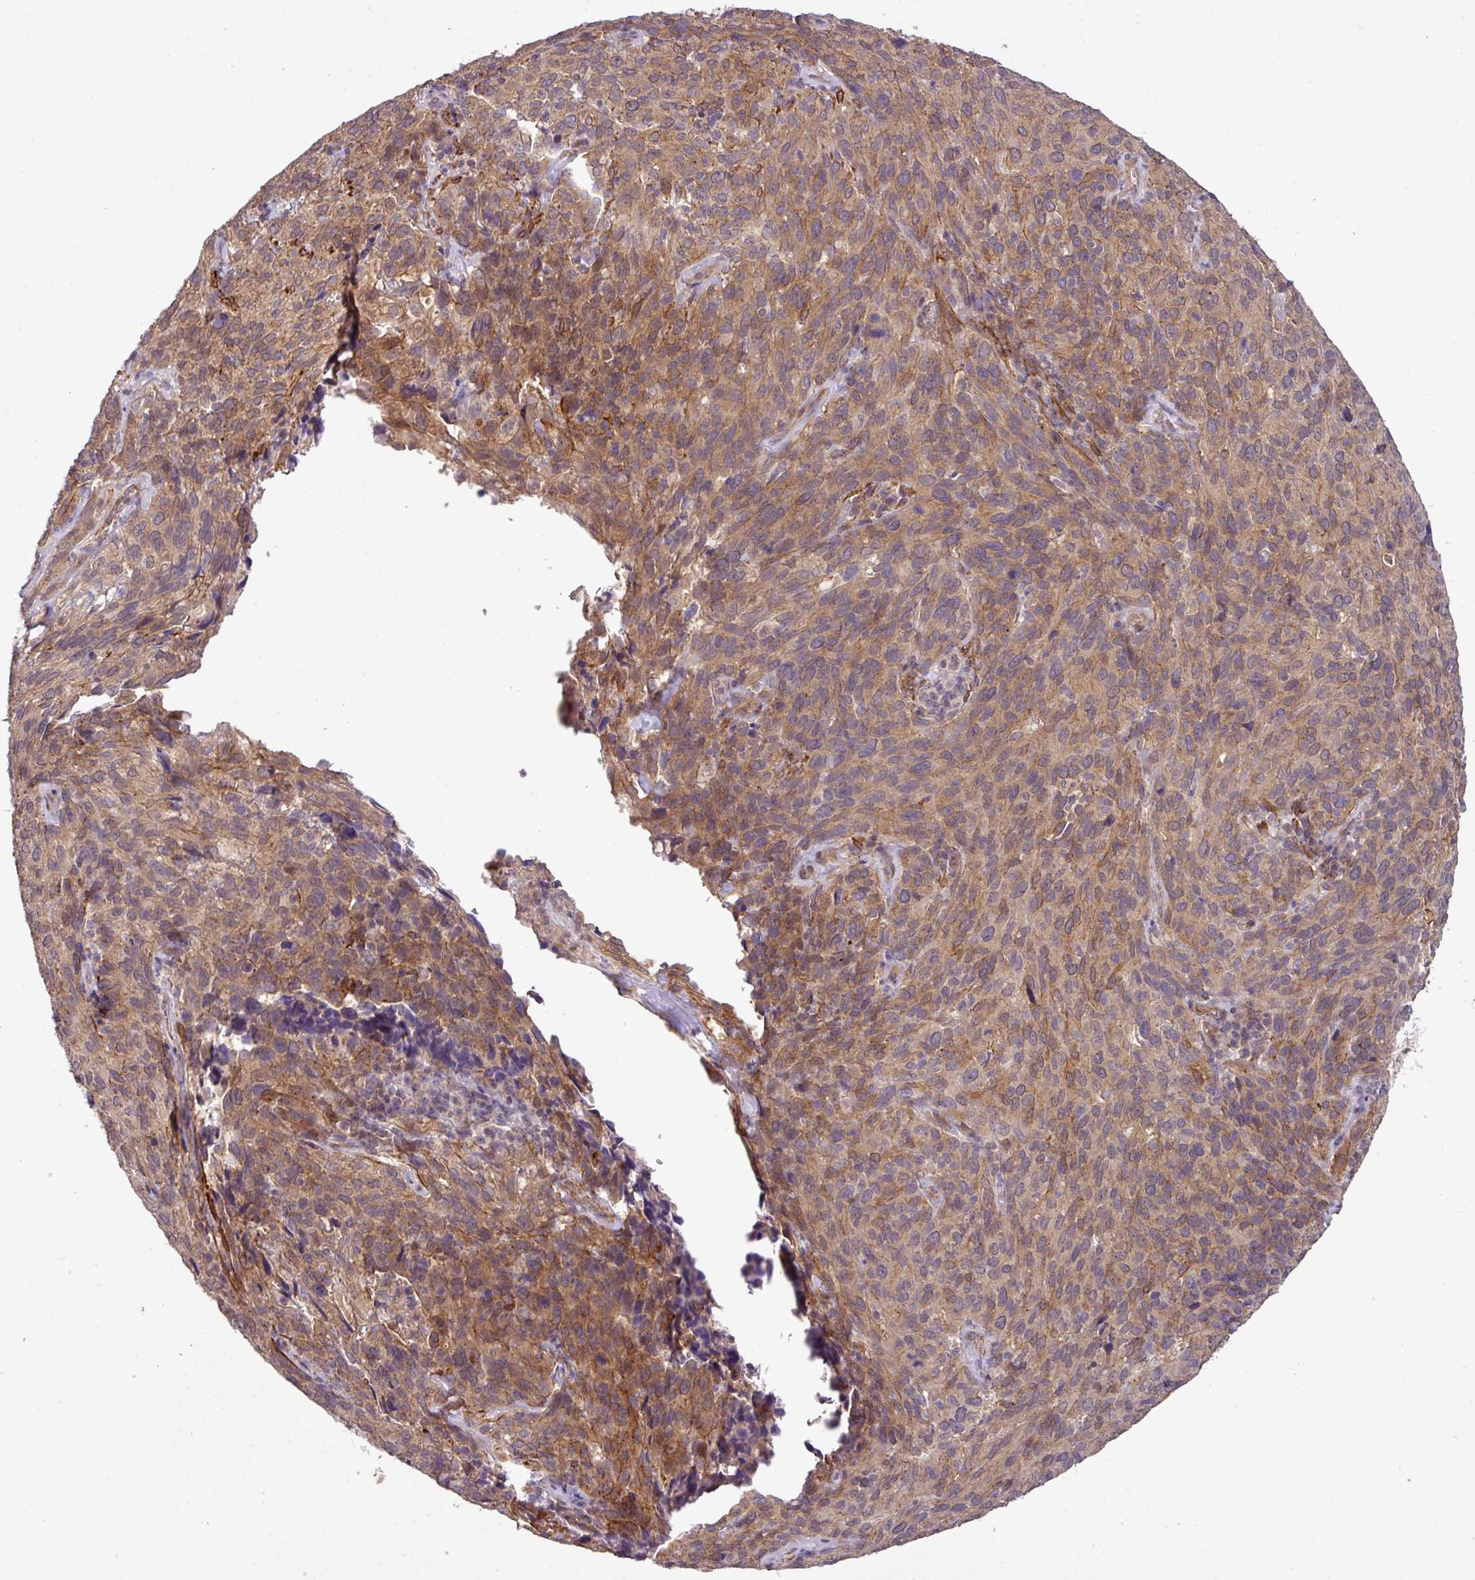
{"staining": {"intensity": "moderate", "quantity": ">75%", "location": "cytoplasmic/membranous"}, "tissue": "cervical cancer", "cell_type": "Tumor cells", "image_type": "cancer", "snomed": [{"axis": "morphology", "description": "Squamous cell carcinoma, NOS"}, {"axis": "topography", "description": "Cervix"}], "caption": "Tumor cells show medium levels of moderate cytoplasmic/membranous positivity in about >75% of cells in cervical cancer.", "gene": "XIAP", "patient": {"sex": "female", "age": 51}}